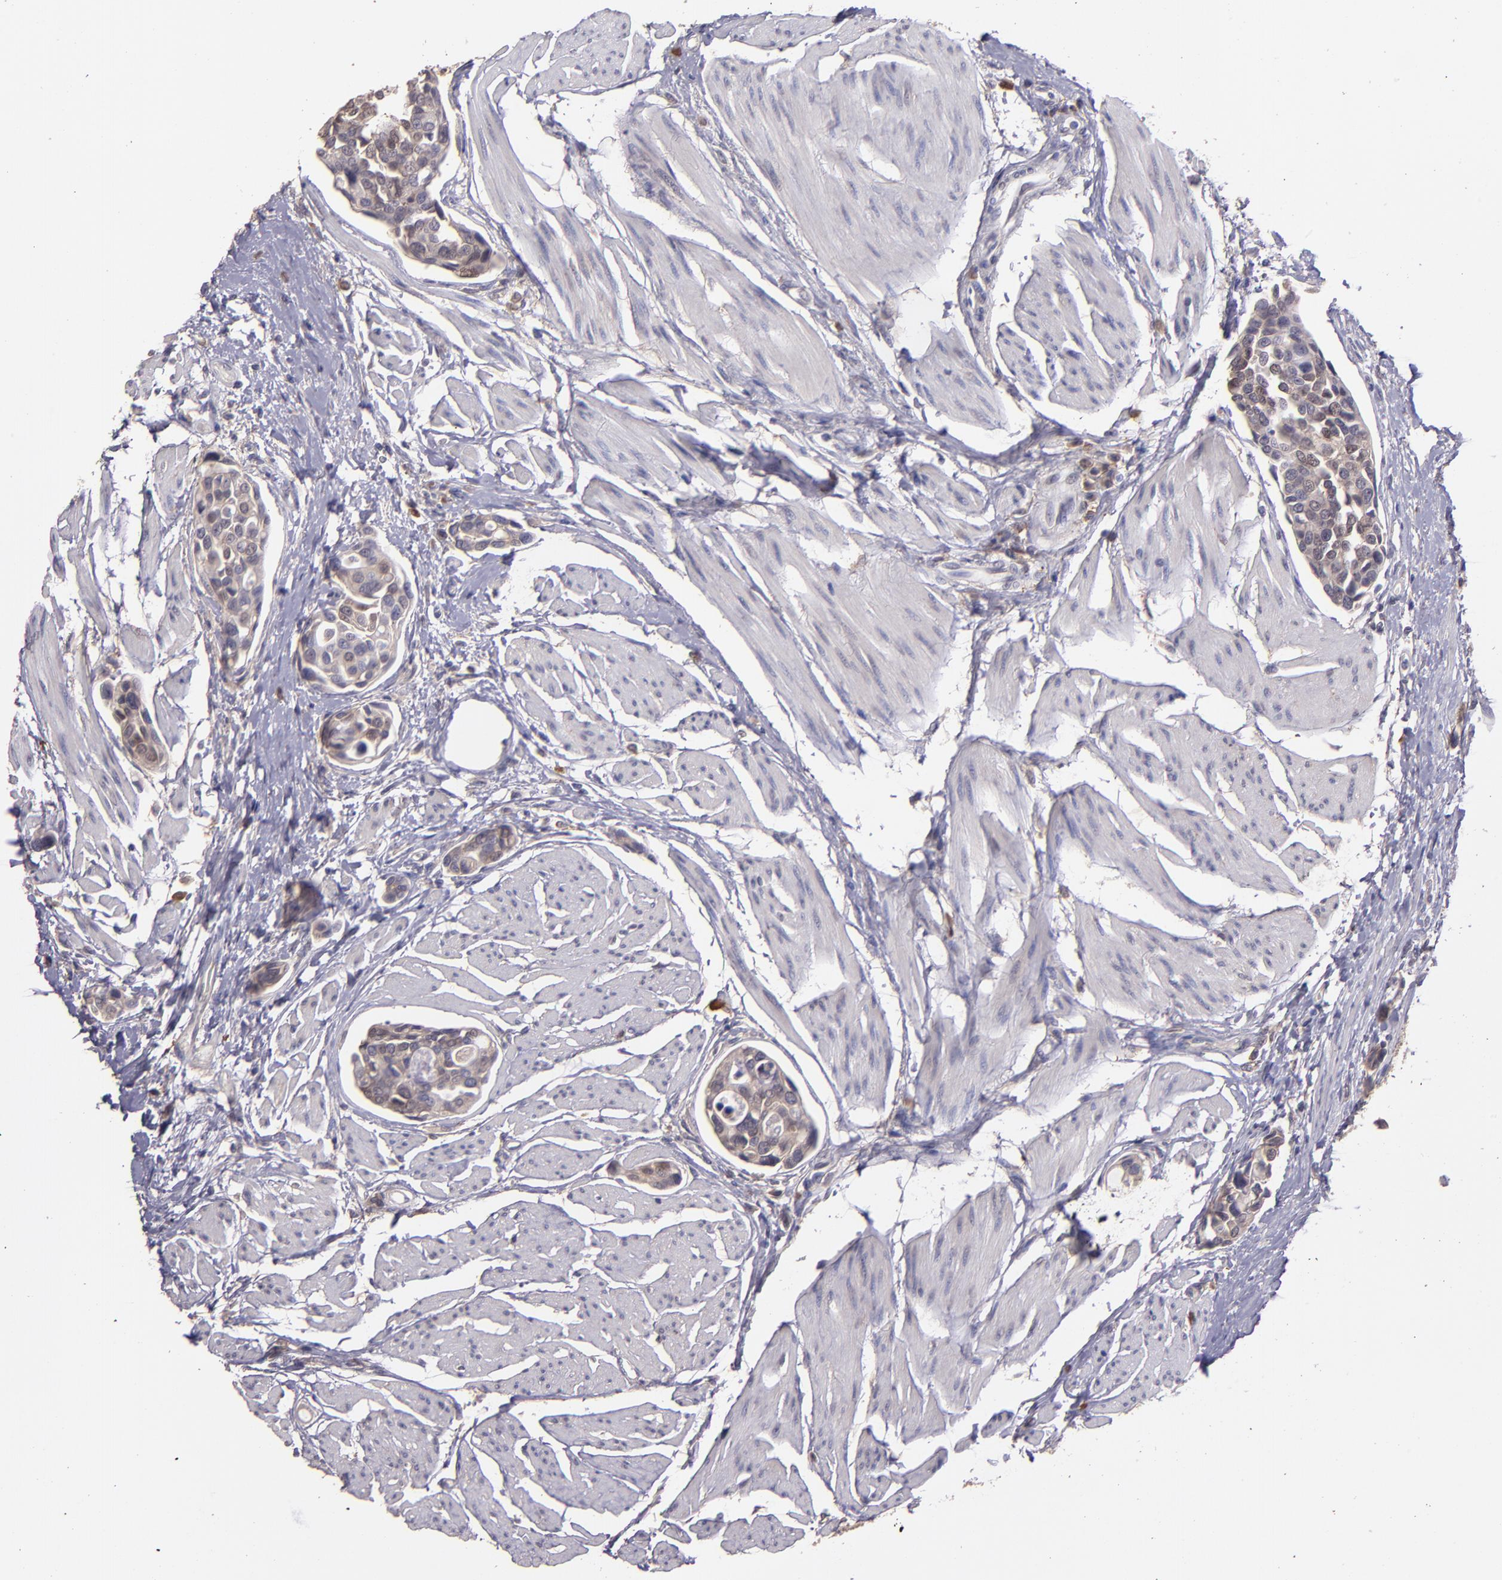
{"staining": {"intensity": "weak", "quantity": "25%-75%", "location": "cytoplasmic/membranous"}, "tissue": "urothelial cancer", "cell_type": "Tumor cells", "image_type": "cancer", "snomed": [{"axis": "morphology", "description": "Urothelial carcinoma, High grade"}, {"axis": "topography", "description": "Urinary bladder"}], "caption": "Protein analysis of urothelial cancer tissue reveals weak cytoplasmic/membranous staining in about 25%-75% of tumor cells.", "gene": "PAPPA", "patient": {"sex": "male", "age": 78}}